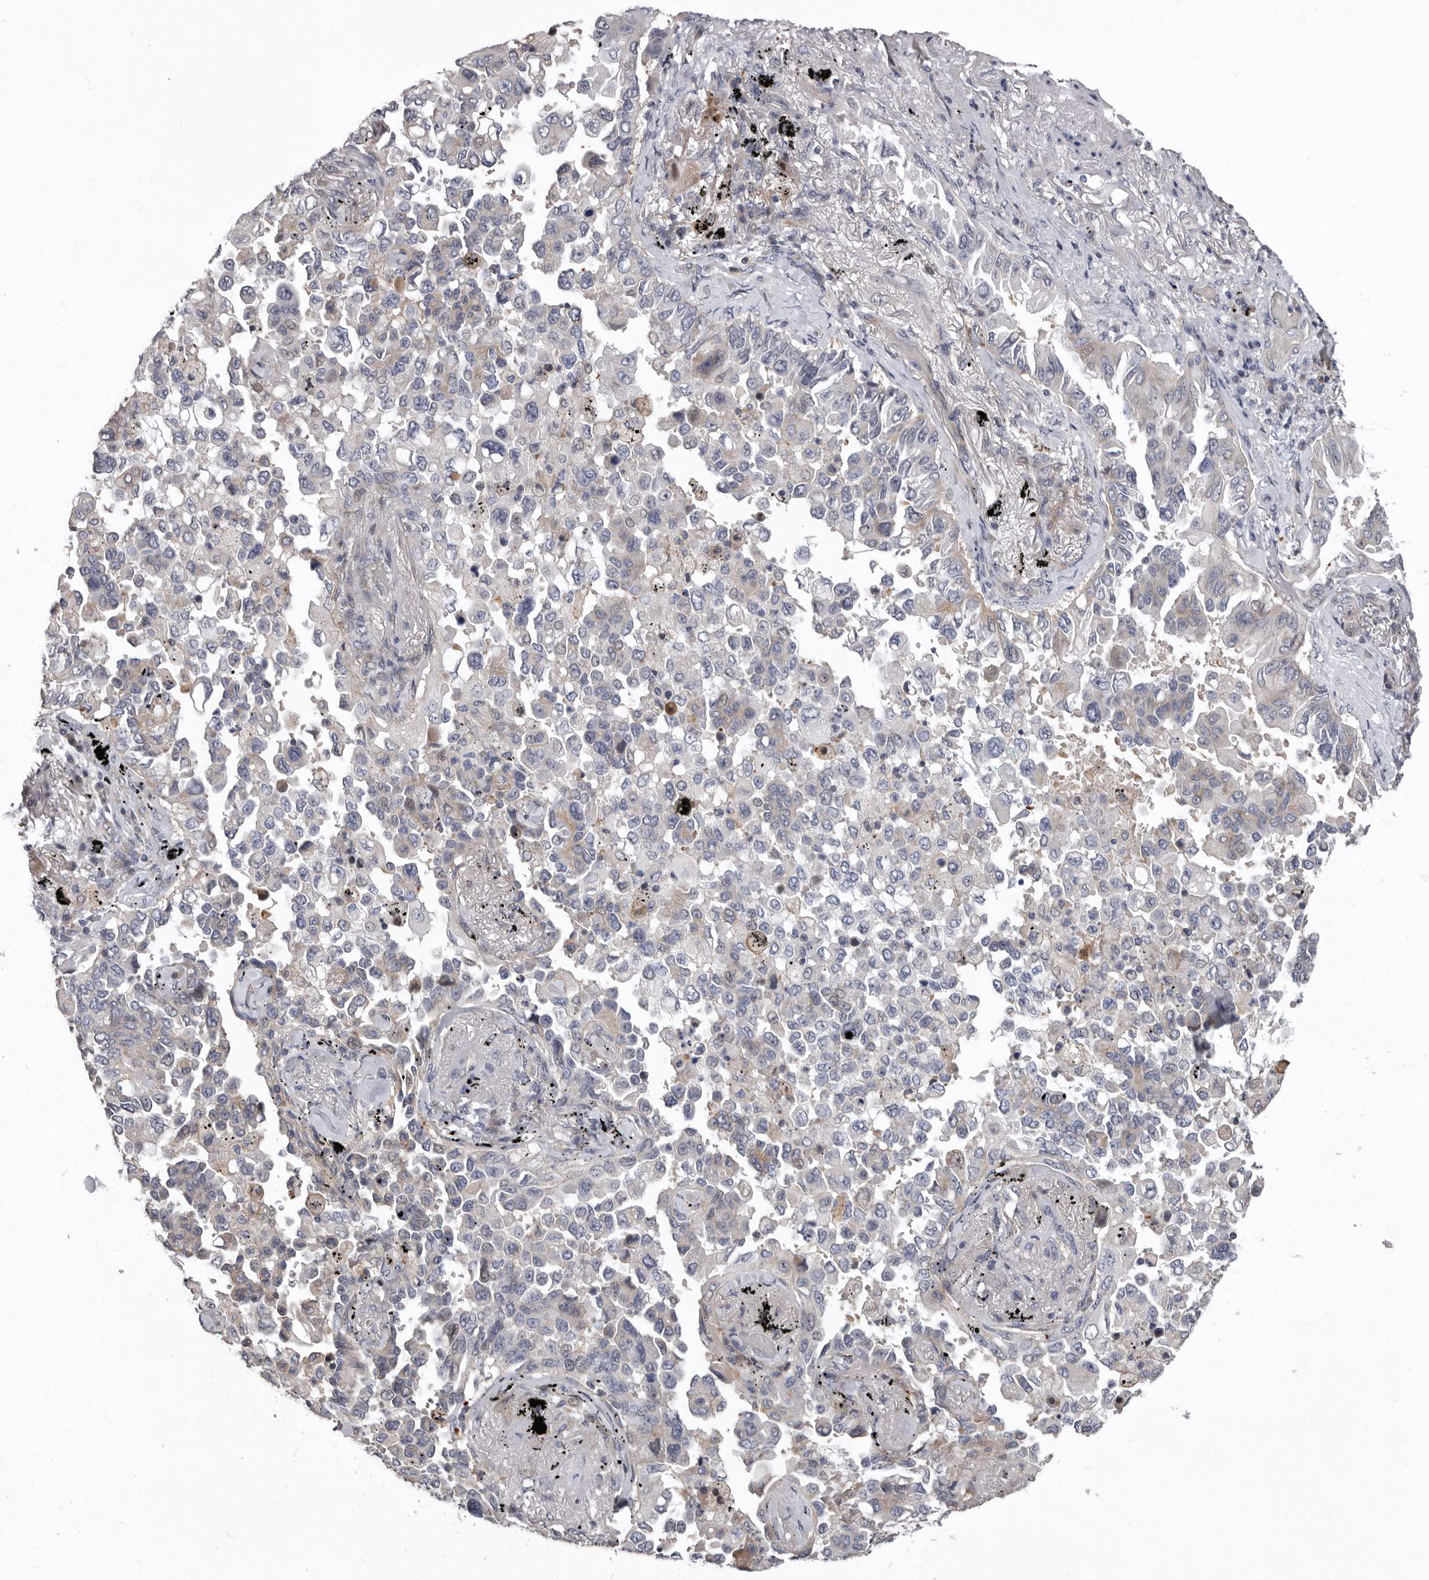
{"staining": {"intensity": "negative", "quantity": "none", "location": "none"}, "tissue": "lung cancer", "cell_type": "Tumor cells", "image_type": "cancer", "snomed": [{"axis": "morphology", "description": "Adenocarcinoma, NOS"}, {"axis": "topography", "description": "Lung"}], "caption": "There is no significant expression in tumor cells of lung cancer (adenocarcinoma).", "gene": "RNF217", "patient": {"sex": "female", "age": 67}}